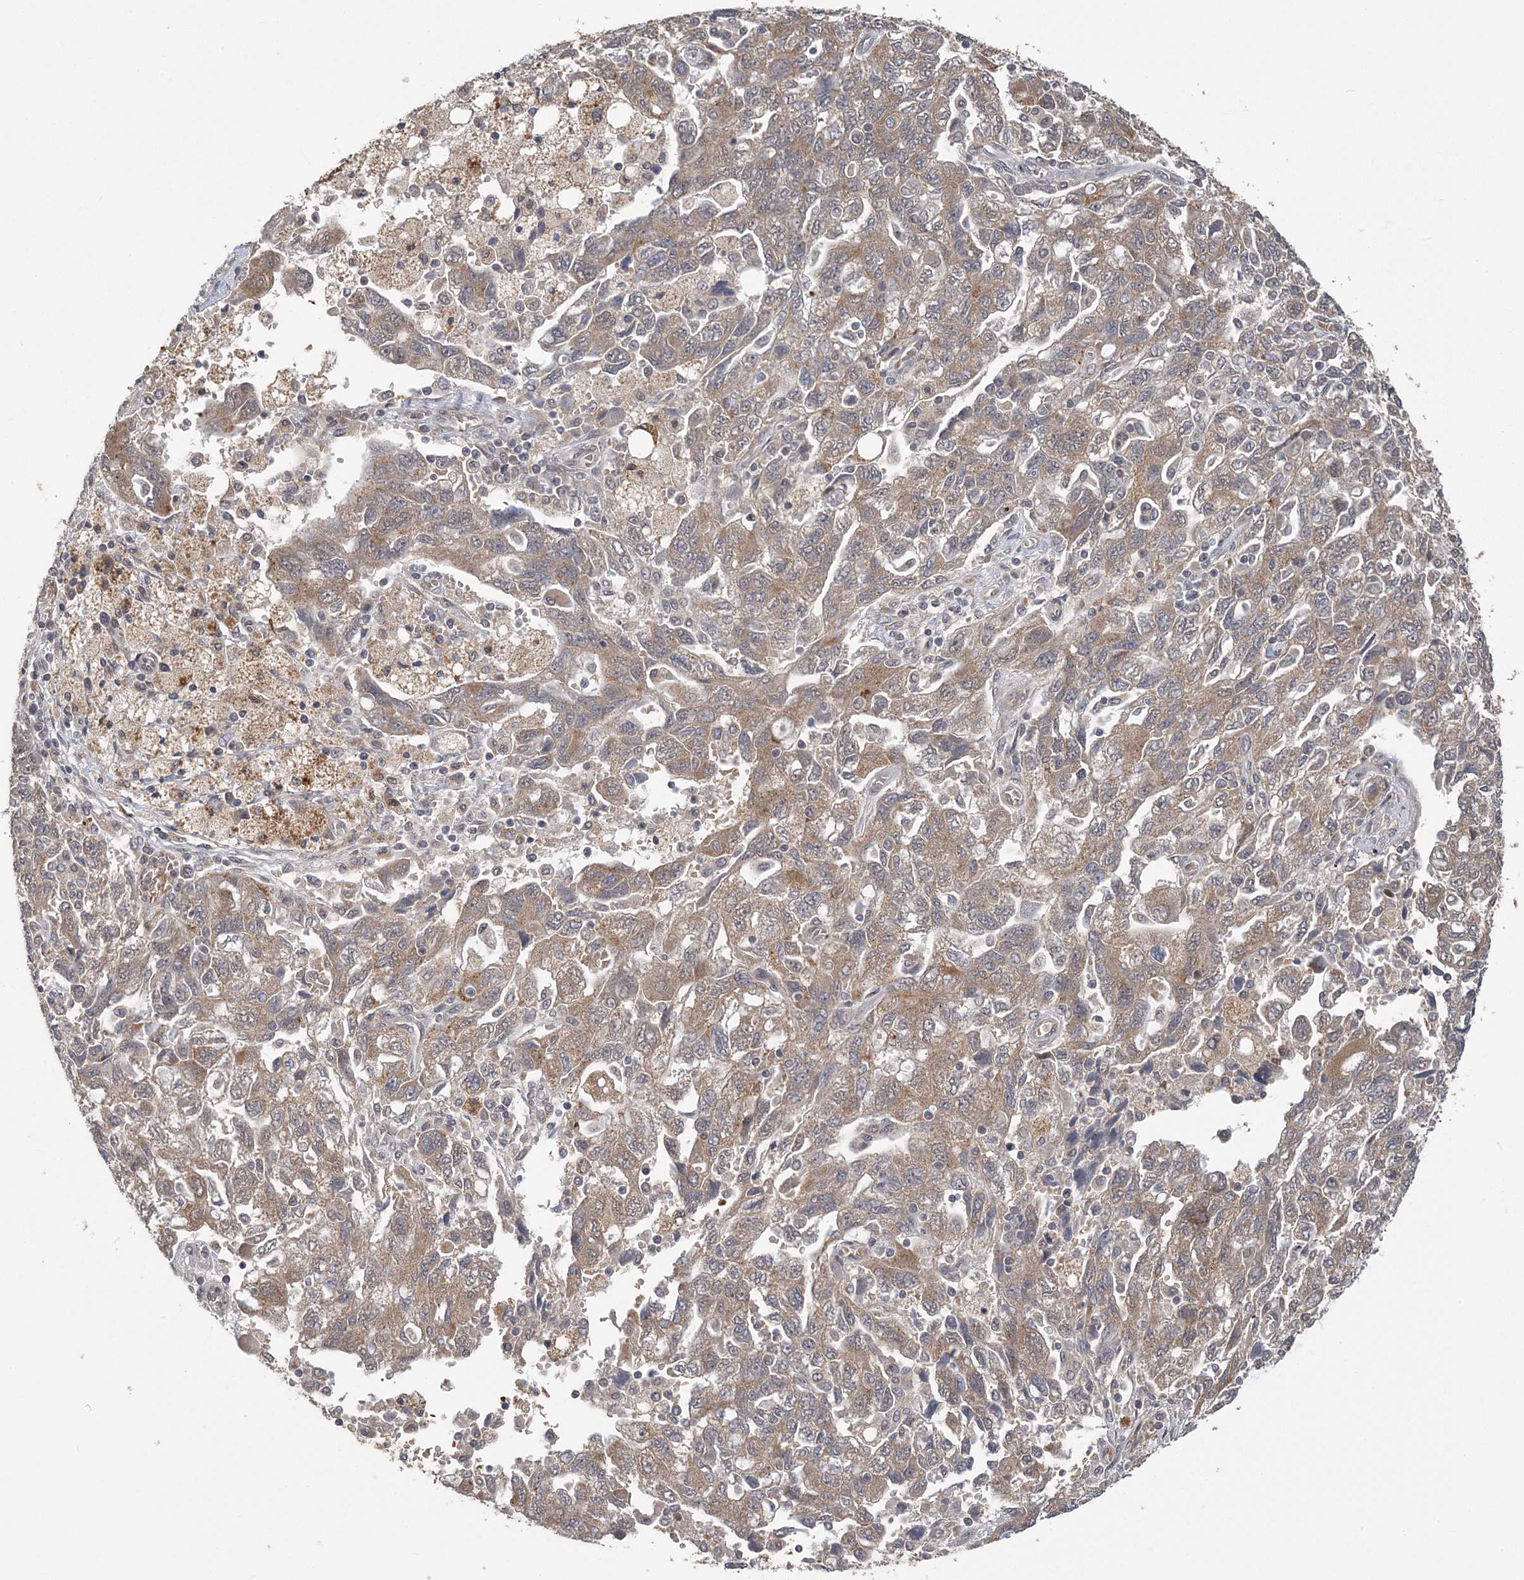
{"staining": {"intensity": "moderate", "quantity": ">75%", "location": "cytoplasmic/membranous"}, "tissue": "ovarian cancer", "cell_type": "Tumor cells", "image_type": "cancer", "snomed": [{"axis": "morphology", "description": "Carcinoma, NOS"}, {"axis": "morphology", "description": "Cystadenocarcinoma, serous, NOS"}, {"axis": "topography", "description": "Ovary"}], "caption": "Human ovarian cancer stained with a protein marker displays moderate staining in tumor cells.", "gene": "ZBTB7A", "patient": {"sex": "female", "age": 69}}